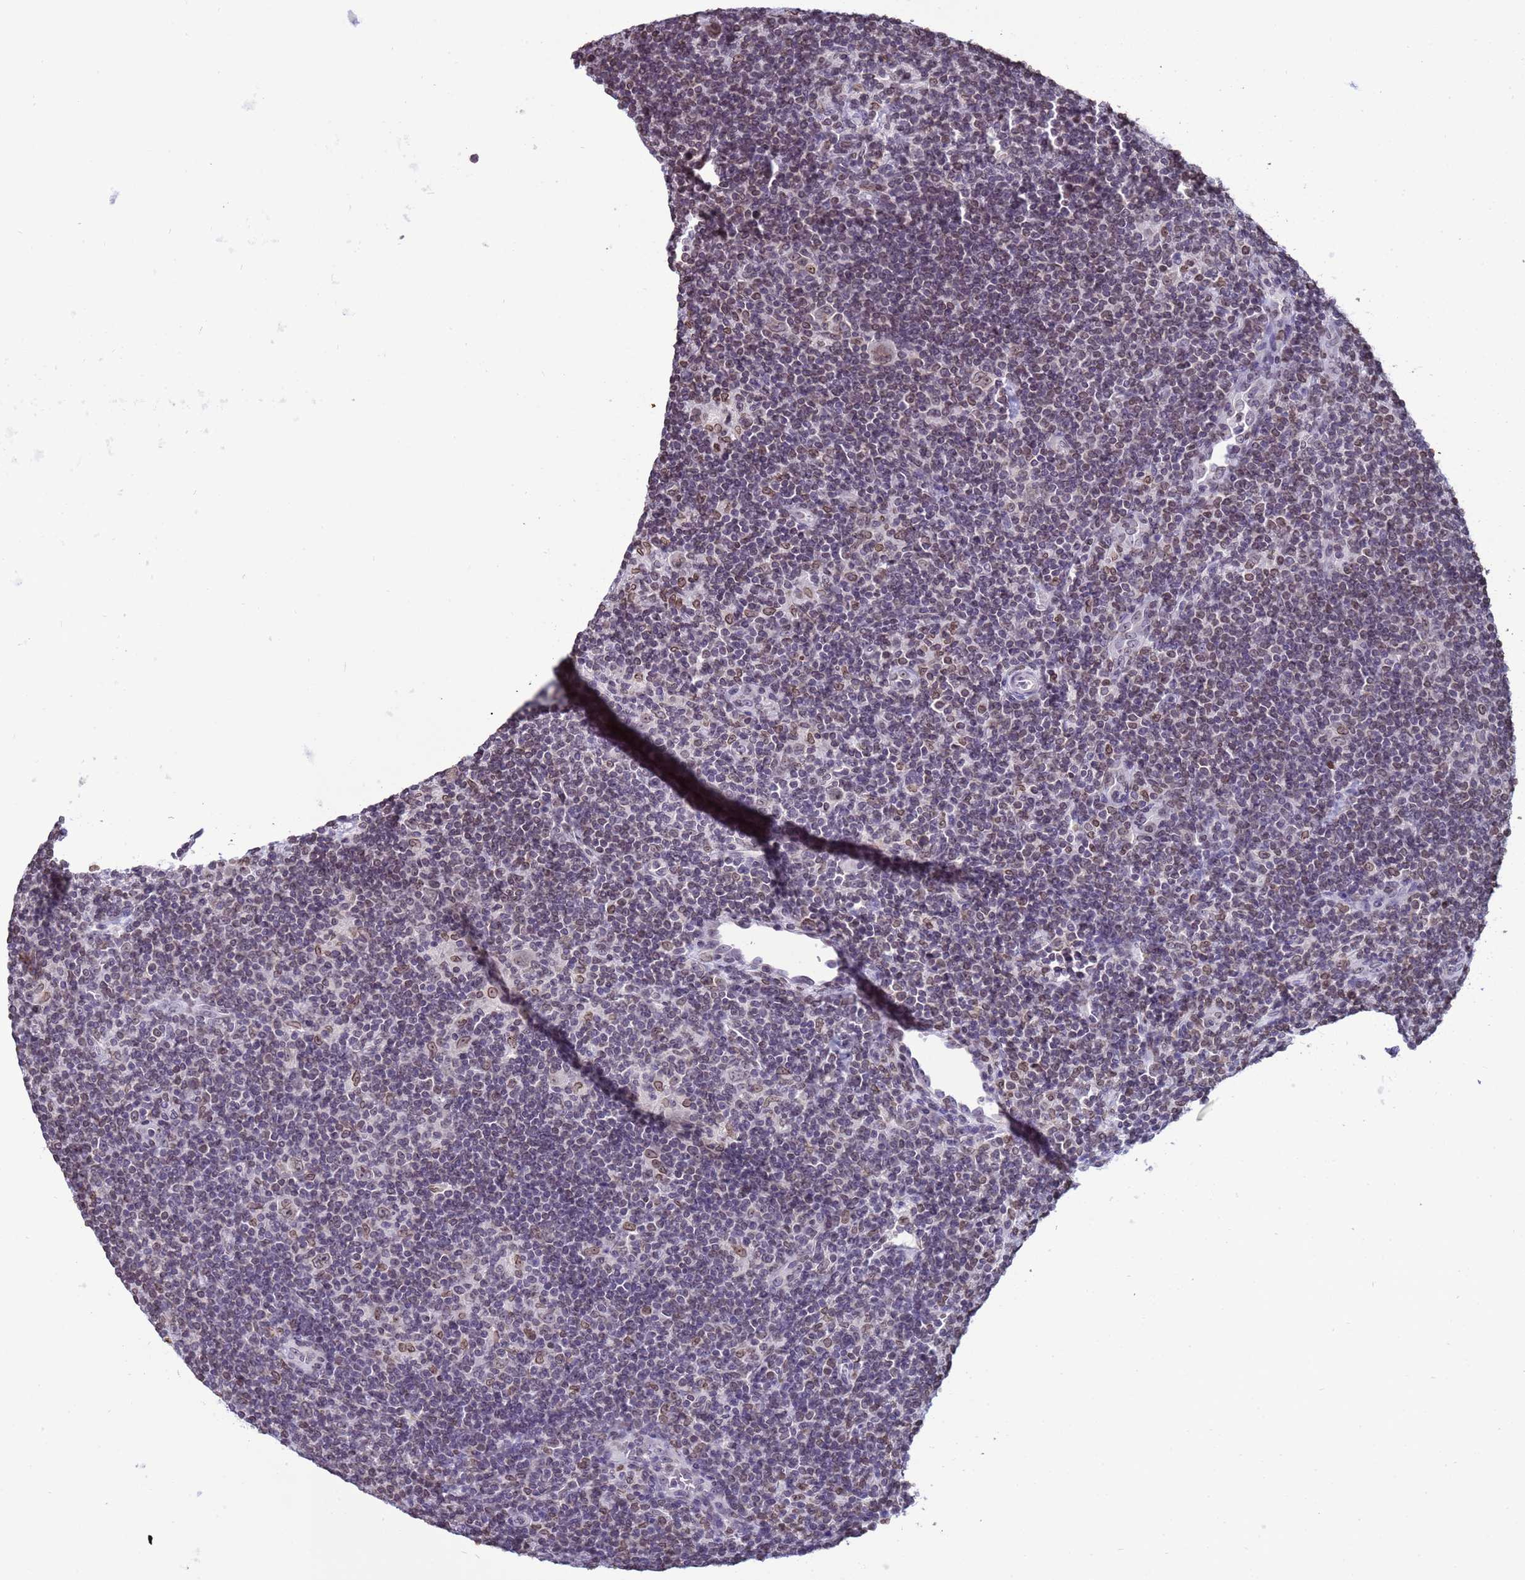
{"staining": {"intensity": "weak", "quantity": ">75%", "location": "cytoplasmic/membranous,nuclear"}, "tissue": "lymphoma", "cell_type": "Tumor cells", "image_type": "cancer", "snomed": [{"axis": "morphology", "description": "Hodgkin's disease, NOS"}, {"axis": "topography", "description": "Lymph node"}], "caption": "A low amount of weak cytoplasmic/membranous and nuclear expression is appreciated in about >75% of tumor cells in Hodgkin's disease tissue.", "gene": "DHX37", "patient": {"sex": "female", "age": 57}}